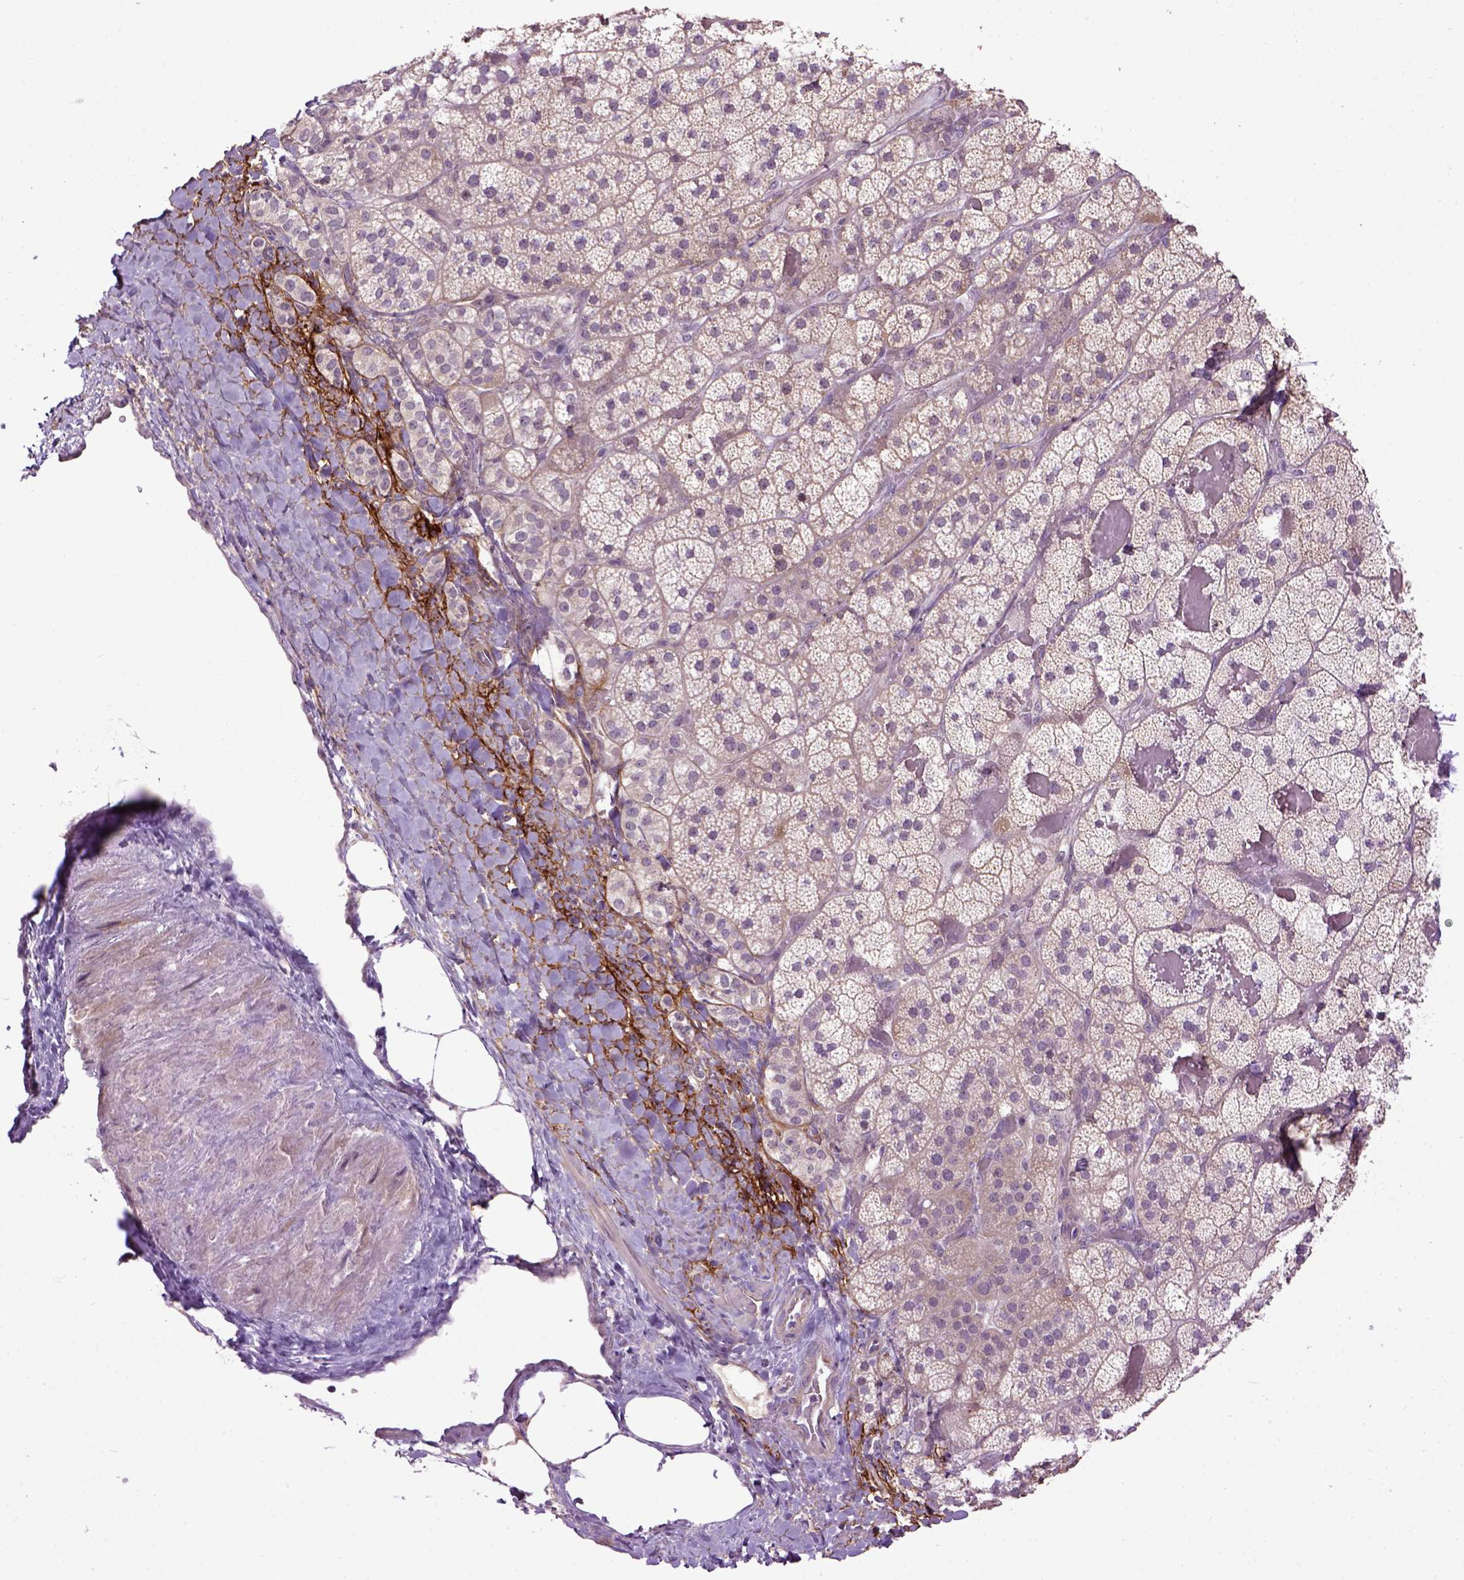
{"staining": {"intensity": "moderate", "quantity": "25%-75%", "location": "cytoplasmic/membranous"}, "tissue": "adrenal gland", "cell_type": "Glandular cells", "image_type": "normal", "snomed": [{"axis": "morphology", "description": "Normal tissue, NOS"}, {"axis": "topography", "description": "Adrenal gland"}], "caption": "Approximately 25%-75% of glandular cells in unremarkable human adrenal gland exhibit moderate cytoplasmic/membranous protein expression as visualized by brown immunohistochemical staining.", "gene": "EMILIN3", "patient": {"sex": "male", "age": 57}}